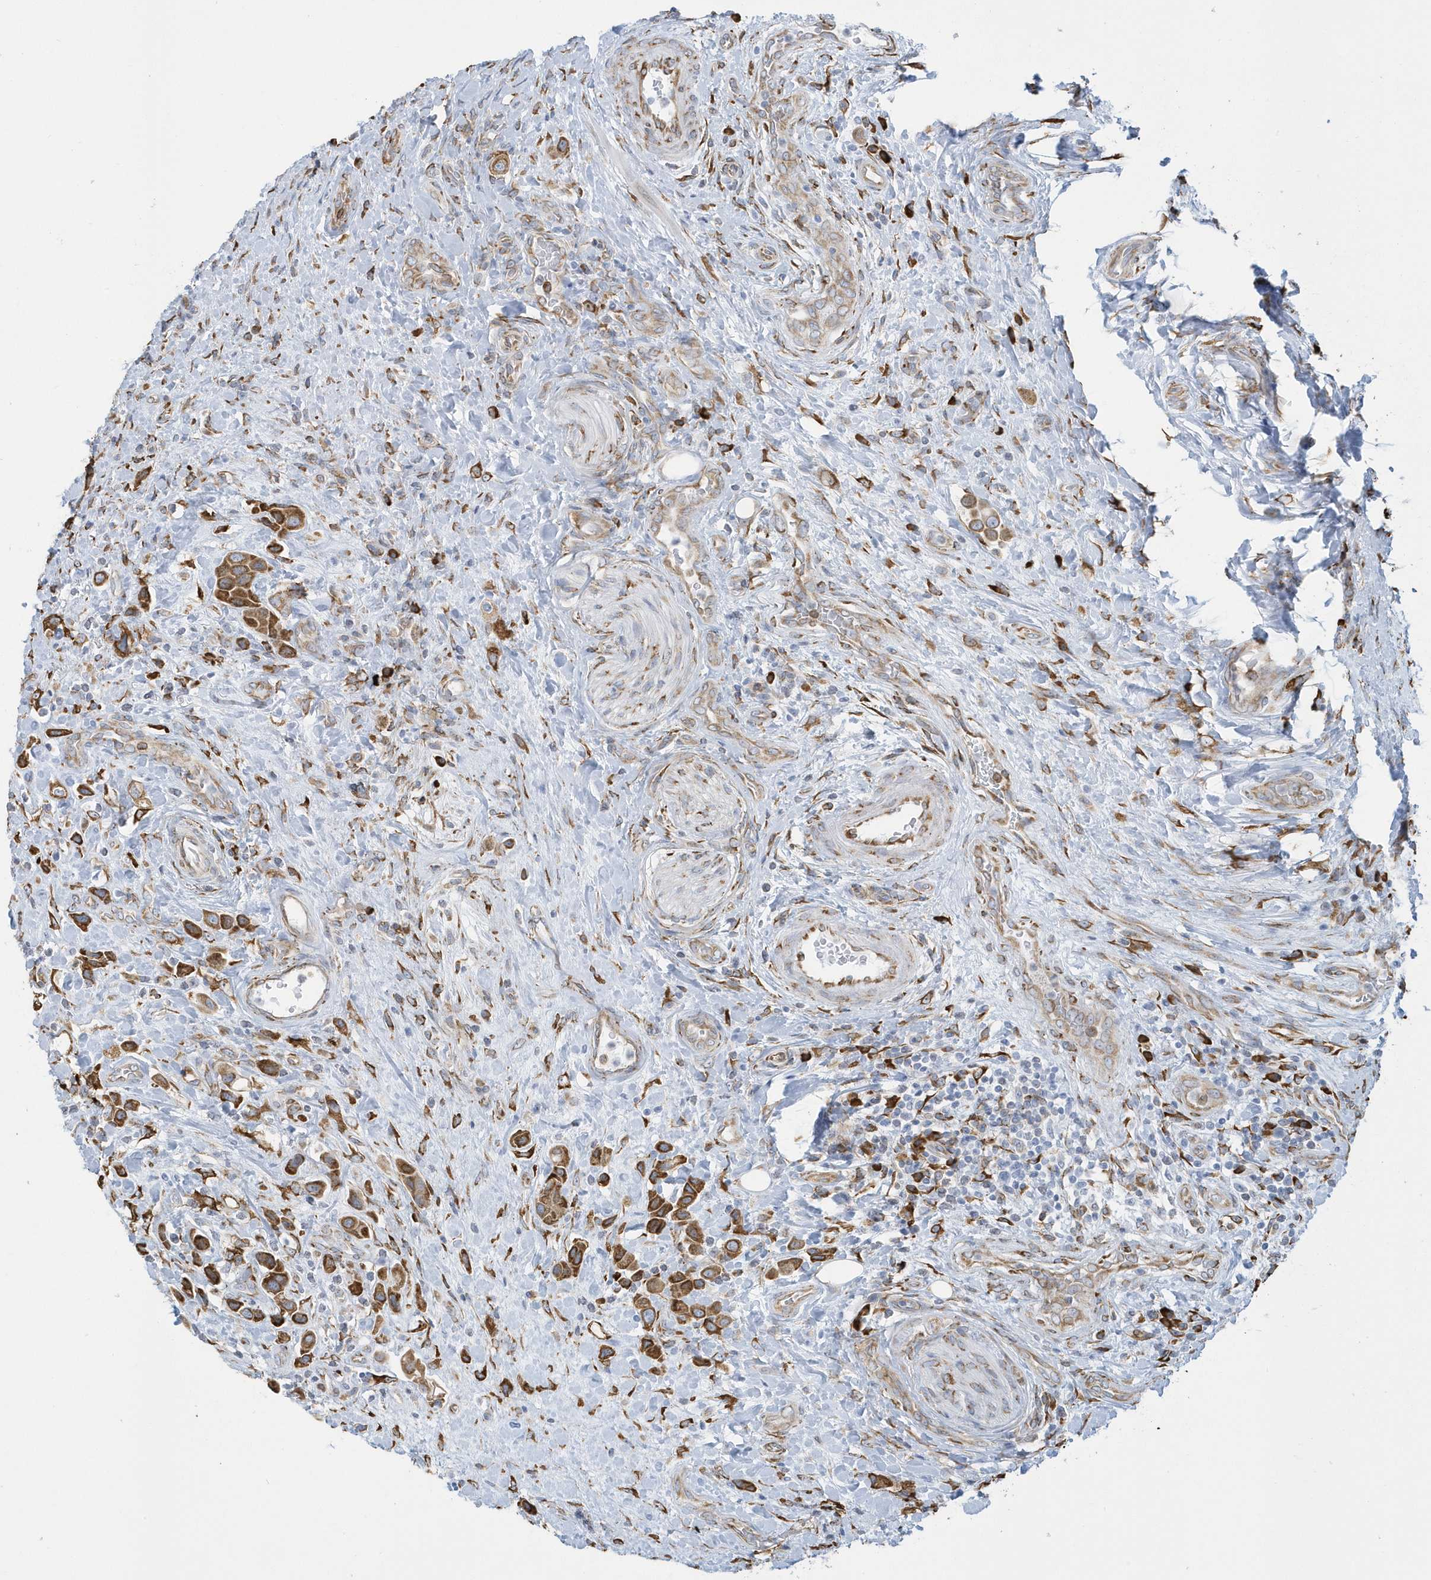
{"staining": {"intensity": "moderate", "quantity": ">75%", "location": "cytoplasmic/membranous"}, "tissue": "urothelial cancer", "cell_type": "Tumor cells", "image_type": "cancer", "snomed": [{"axis": "morphology", "description": "Urothelial carcinoma, High grade"}, {"axis": "topography", "description": "Urinary bladder"}], "caption": "DAB immunohistochemical staining of human urothelial cancer reveals moderate cytoplasmic/membranous protein staining in approximately >75% of tumor cells.", "gene": "DCAF1", "patient": {"sex": "male", "age": 50}}